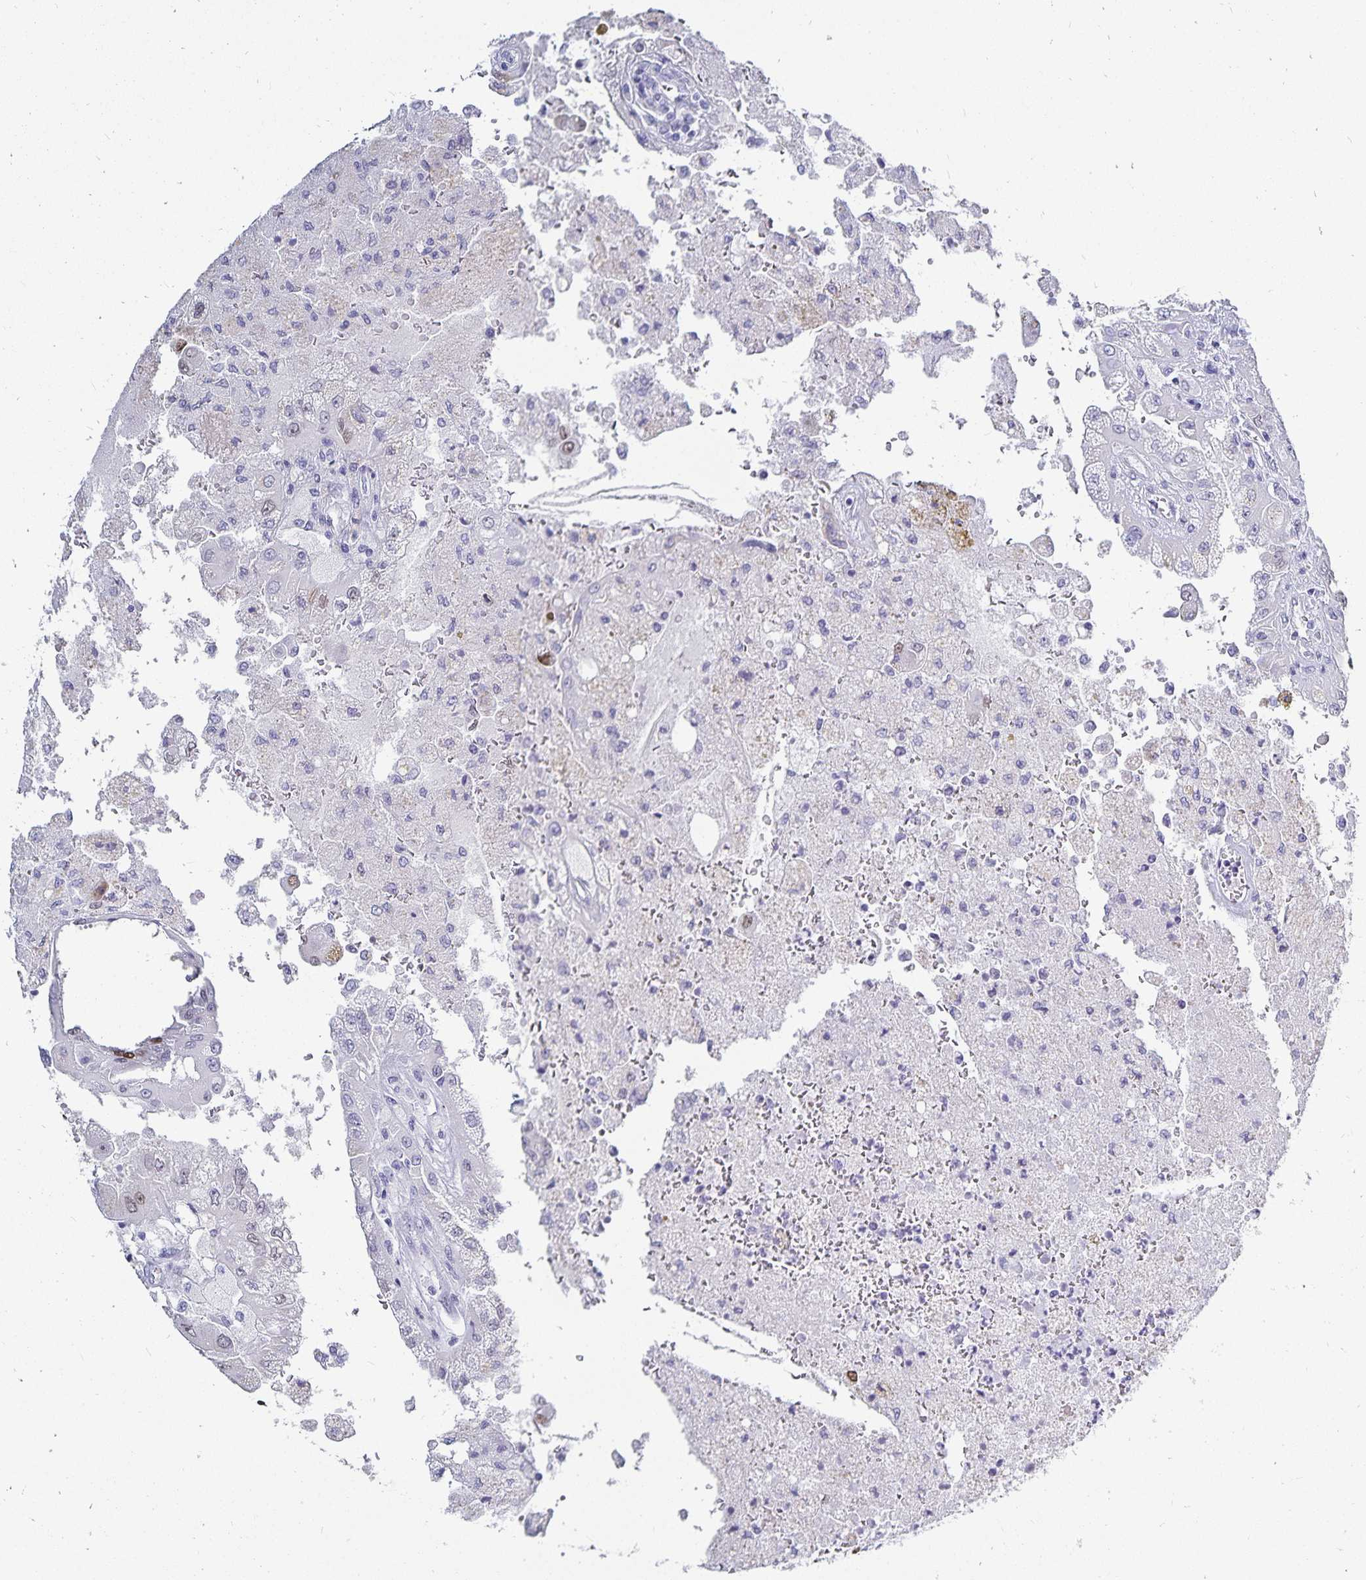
{"staining": {"intensity": "negative", "quantity": "none", "location": "none"}, "tissue": "renal cancer", "cell_type": "Tumor cells", "image_type": "cancer", "snomed": [{"axis": "morphology", "description": "Adenocarcinoma, NOS"}, {"axis": "topography", "description": "Kidney"}], "caption": "There is no significant staining in tumor cells of renal cancer (adenocarcinoma).", "gene": "HMGB3", "patient": {"sex": "male", "age": 58}}